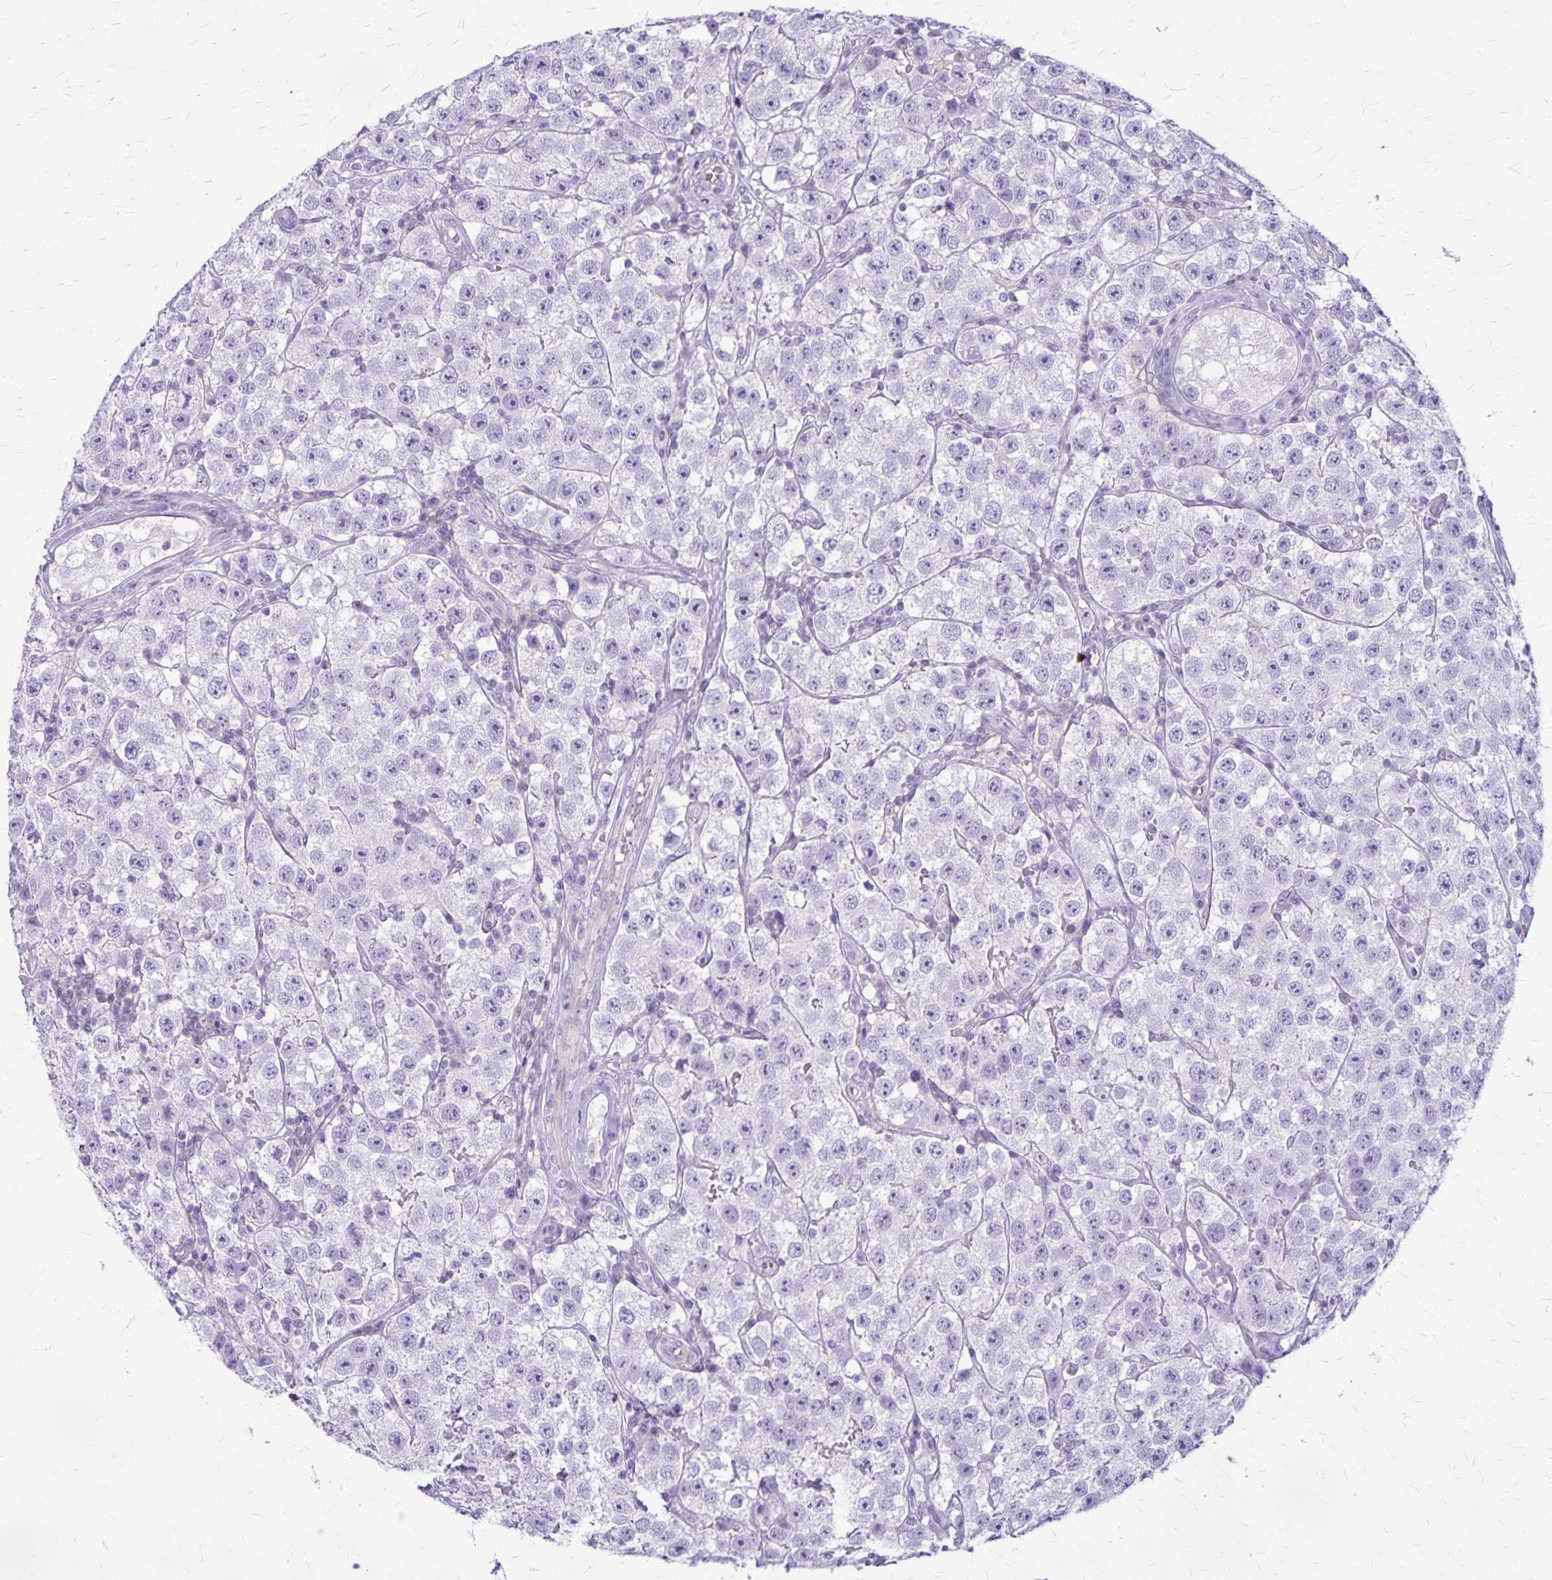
{"staining": {"intensity": "negative", "quantity": "none", "location": "none"}, "tissue": "testis cancer", "cell_type": "Tumor cells", "image_type": "cancer", "snomed": [{"axis": "morphology", "description": "Seminoma, NOS"}, {"axis": "topography", "description": "Testis"}], "caption": "Tumor cells show no significant protein expression in seminoma (testis).", "gene": "GP9", "patient": {"sex": "male", "age": 34}}